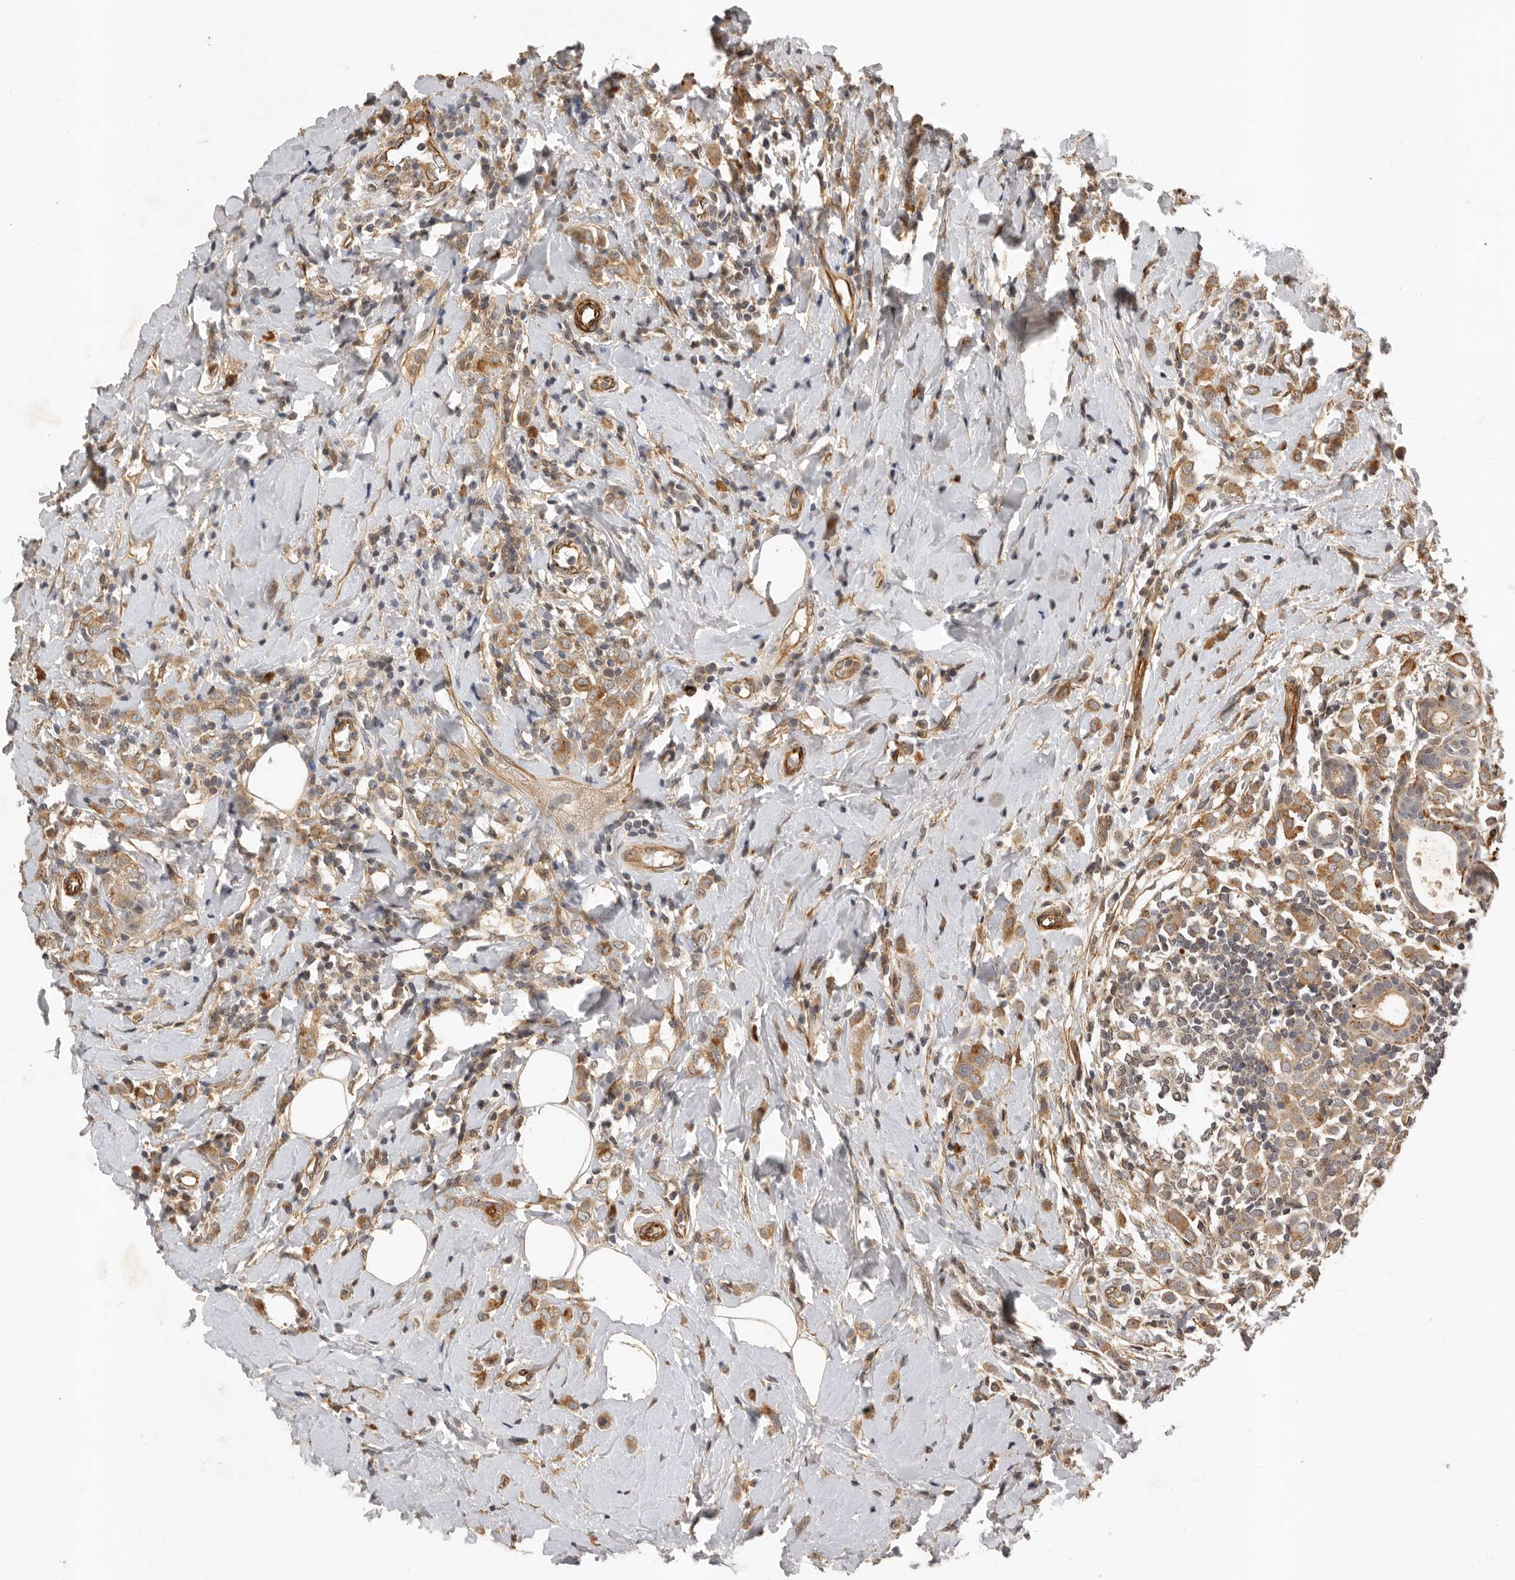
{"staining": {"intensity": "moderate", "quantity": ">75%", "location": "cytoplasmic/membranous"}, "tissue": "breast cancer", "cell_type": "Tumor cells", "image_type": "cancer", "snomed": [{"axis": "morphology", "description": "Lobular carcinoma"}, {"axis": "topography", "description": "Breast"}], "caption": "A brown stain highlights moderate cytoplasmic/membranous positivity of a protein in human breast cancer tumor cells. (IHC, brightfield microscopy, high magnification).", "gene": "RNF157", "patient": {"sex": "female", "age": 47}}